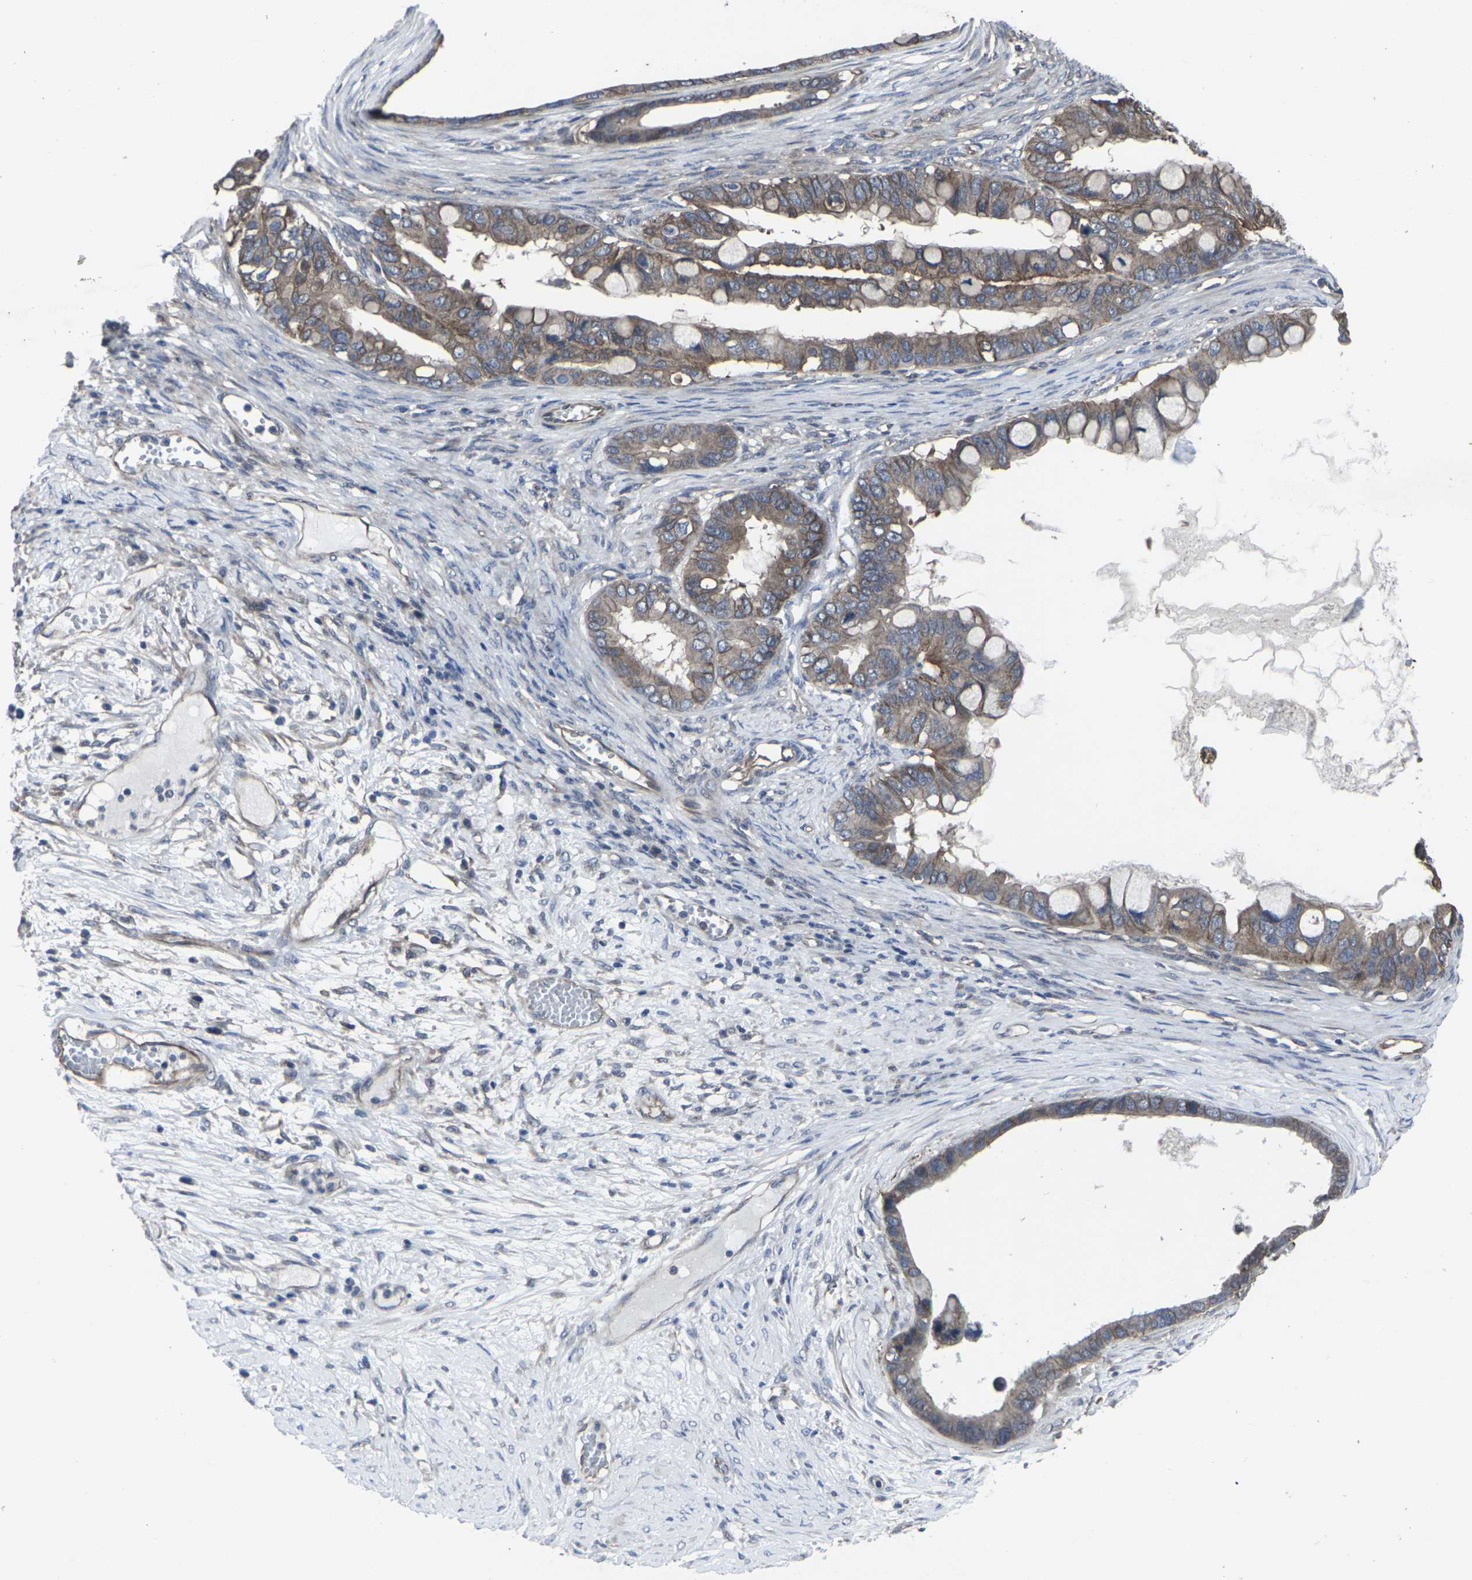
{"staining": {"intensity": "moderate", "quantity": ">75%", "location": "cytoplasmic/membranous"}, "tissue": "ovarian cancer", "cell_type": "Tumor cells", "image_type": "cancer", "snomed": [{"axis": "morphology", "description": "Cystadenocarcinoma, mucinous, NOS"}, {"axis": "topography", "description": "Ovary"}], "caption": "Immunohistochemical staining of human ovarian mucinous cystadenocarcinoma displays medium levels of moderate cytoplasmic/membranous positivity in about >75% of tumor cells. (DAB IHC, brown staining for protein, blue staining for nuclei).", "gene": "MAPKAPK2", "patient": {"sex": "female", "age": 80}}